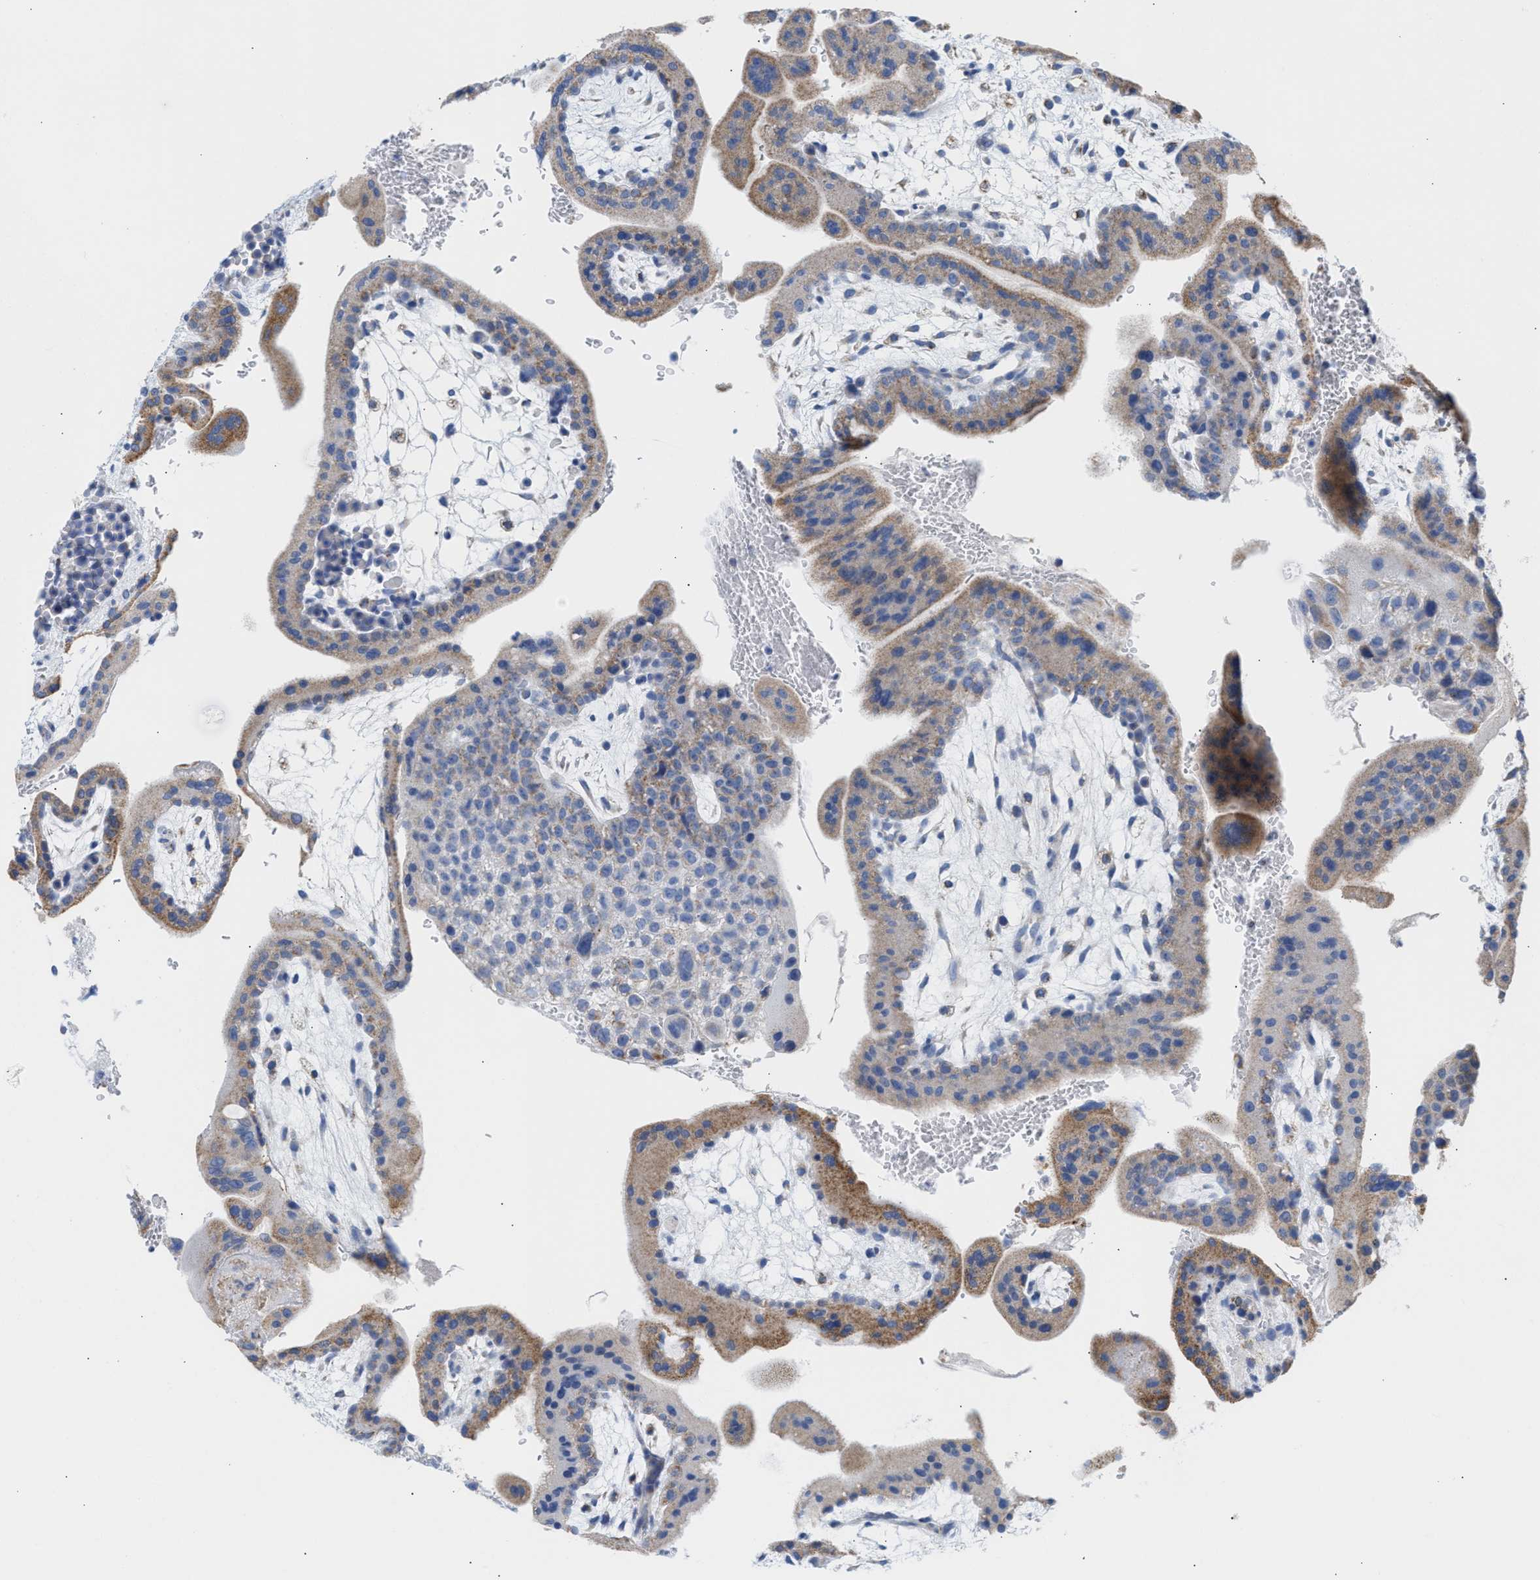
{"staining": {"intensity": "moderate", "quantity": ">75%", "location": "cytoplasmic/membranous"}, "tissue": "placenta", "cell_type": "Decidual cells", "image_type": "normal", "snomed": [{"axis": "morphology", "description": "Normal tissue, NOS"}, {"axis": "topography", "description": "Placenta"}], "caption": "The immunohistochemical stain highlights moderate cytoplasmic/membranous staining in decidual cells of benign placenta. (DAB = brown stain, brightfield microscopy at high magnification).", "gene": "ACOT13", "patient": {"sex": "female", "age": 35}}